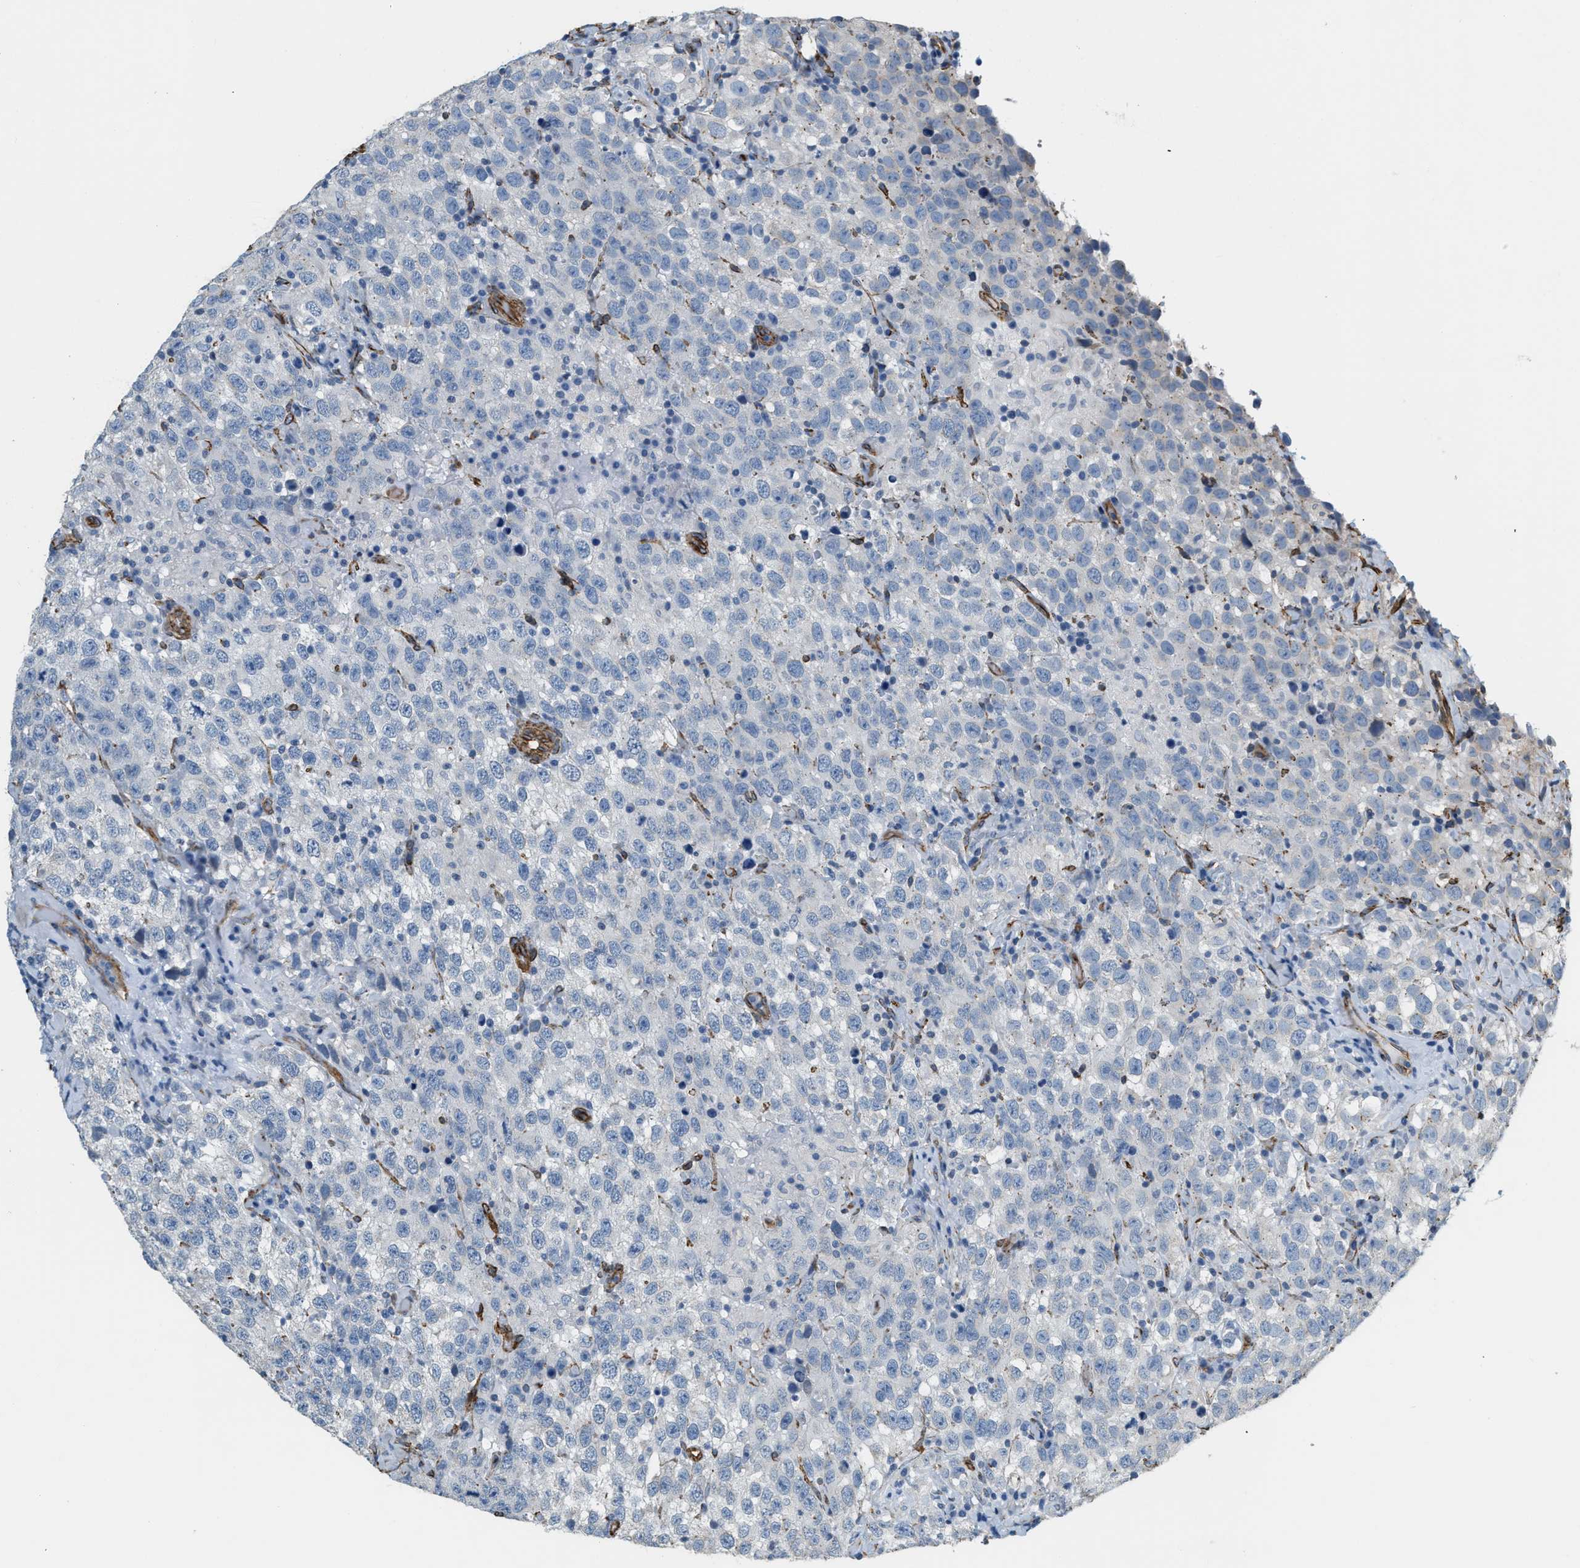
{"staining": {"intensity": "negative", "quantity": "none", "location": "none"}, "tissue": "testis cancer", "cell_type": "Tumor cells", "image_type": "cancer", "snomed": [{"axis": "morphology", "description": "Seminoma, NOS"}, {"axis": "topography", "description": "Testis"}], "caption": "High power microscopy image of an immunohistochemistry histopathology image of seminoma (testis), revealing no significant expression in tumor cells.", "gene": "TMEM43", "patient": {"sex": "male", "age": 41}}